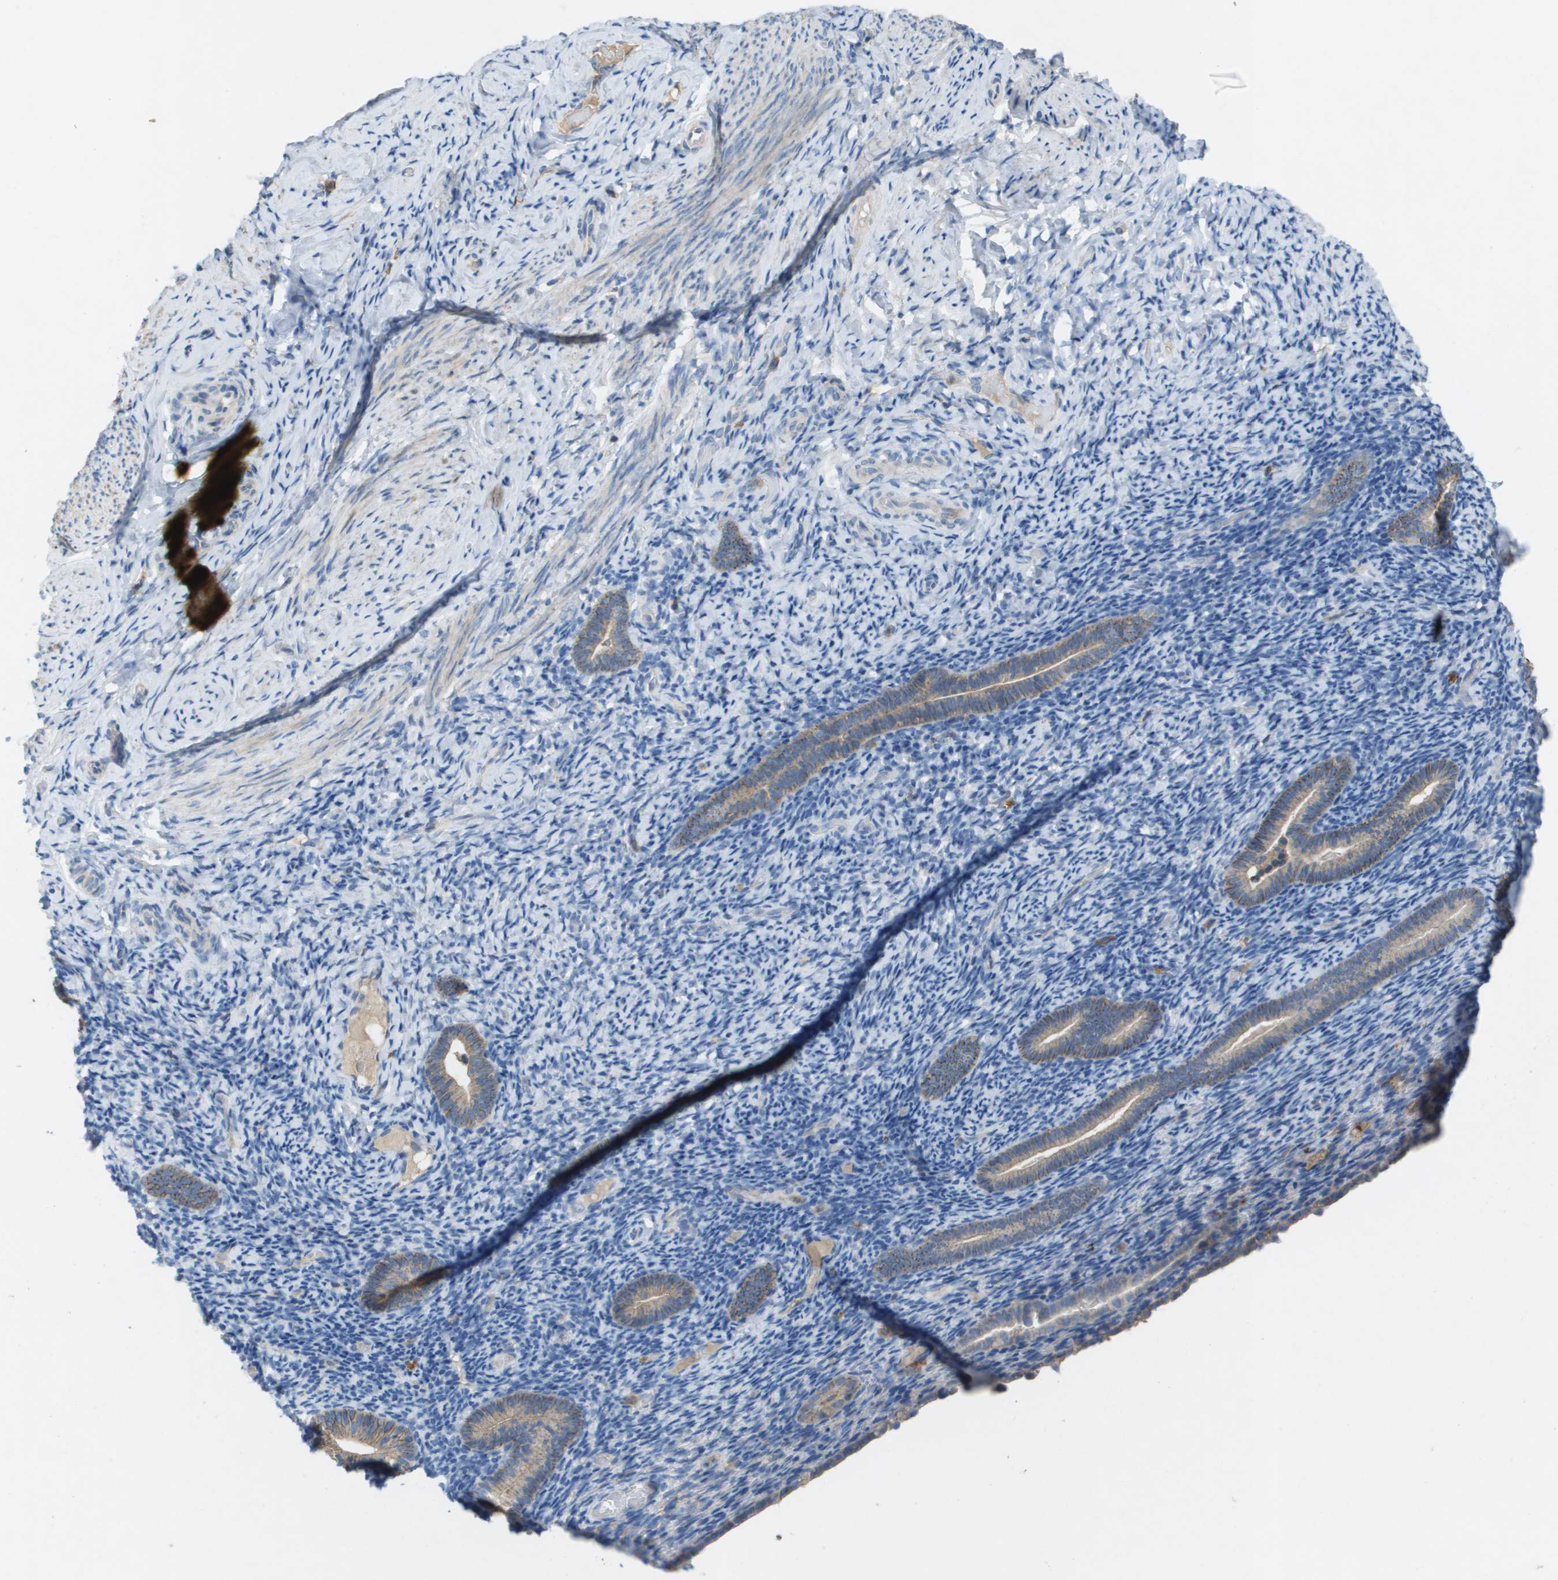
{"staining": {"intensity": "negative", "quantity": "none", "location": "none"}, "tissue": "endometrium", "cell_type": "Cells in endometrial stroma", "image_type": "normal", "snomed": [{"axis": "morphology", "description": "Normal tissue, NOS"}, {"axis": "topography", "description": "Endometrium"}], "caption": "Immunohistochemical staining of normal human endometrium demonstrates no significant positivity in cells in endometrial stroma. (Immunohistochemistry, brightfield microscopy, high magnification).", "gene": "CLCA4", "patient": {"sex": "female", "age": 51}}